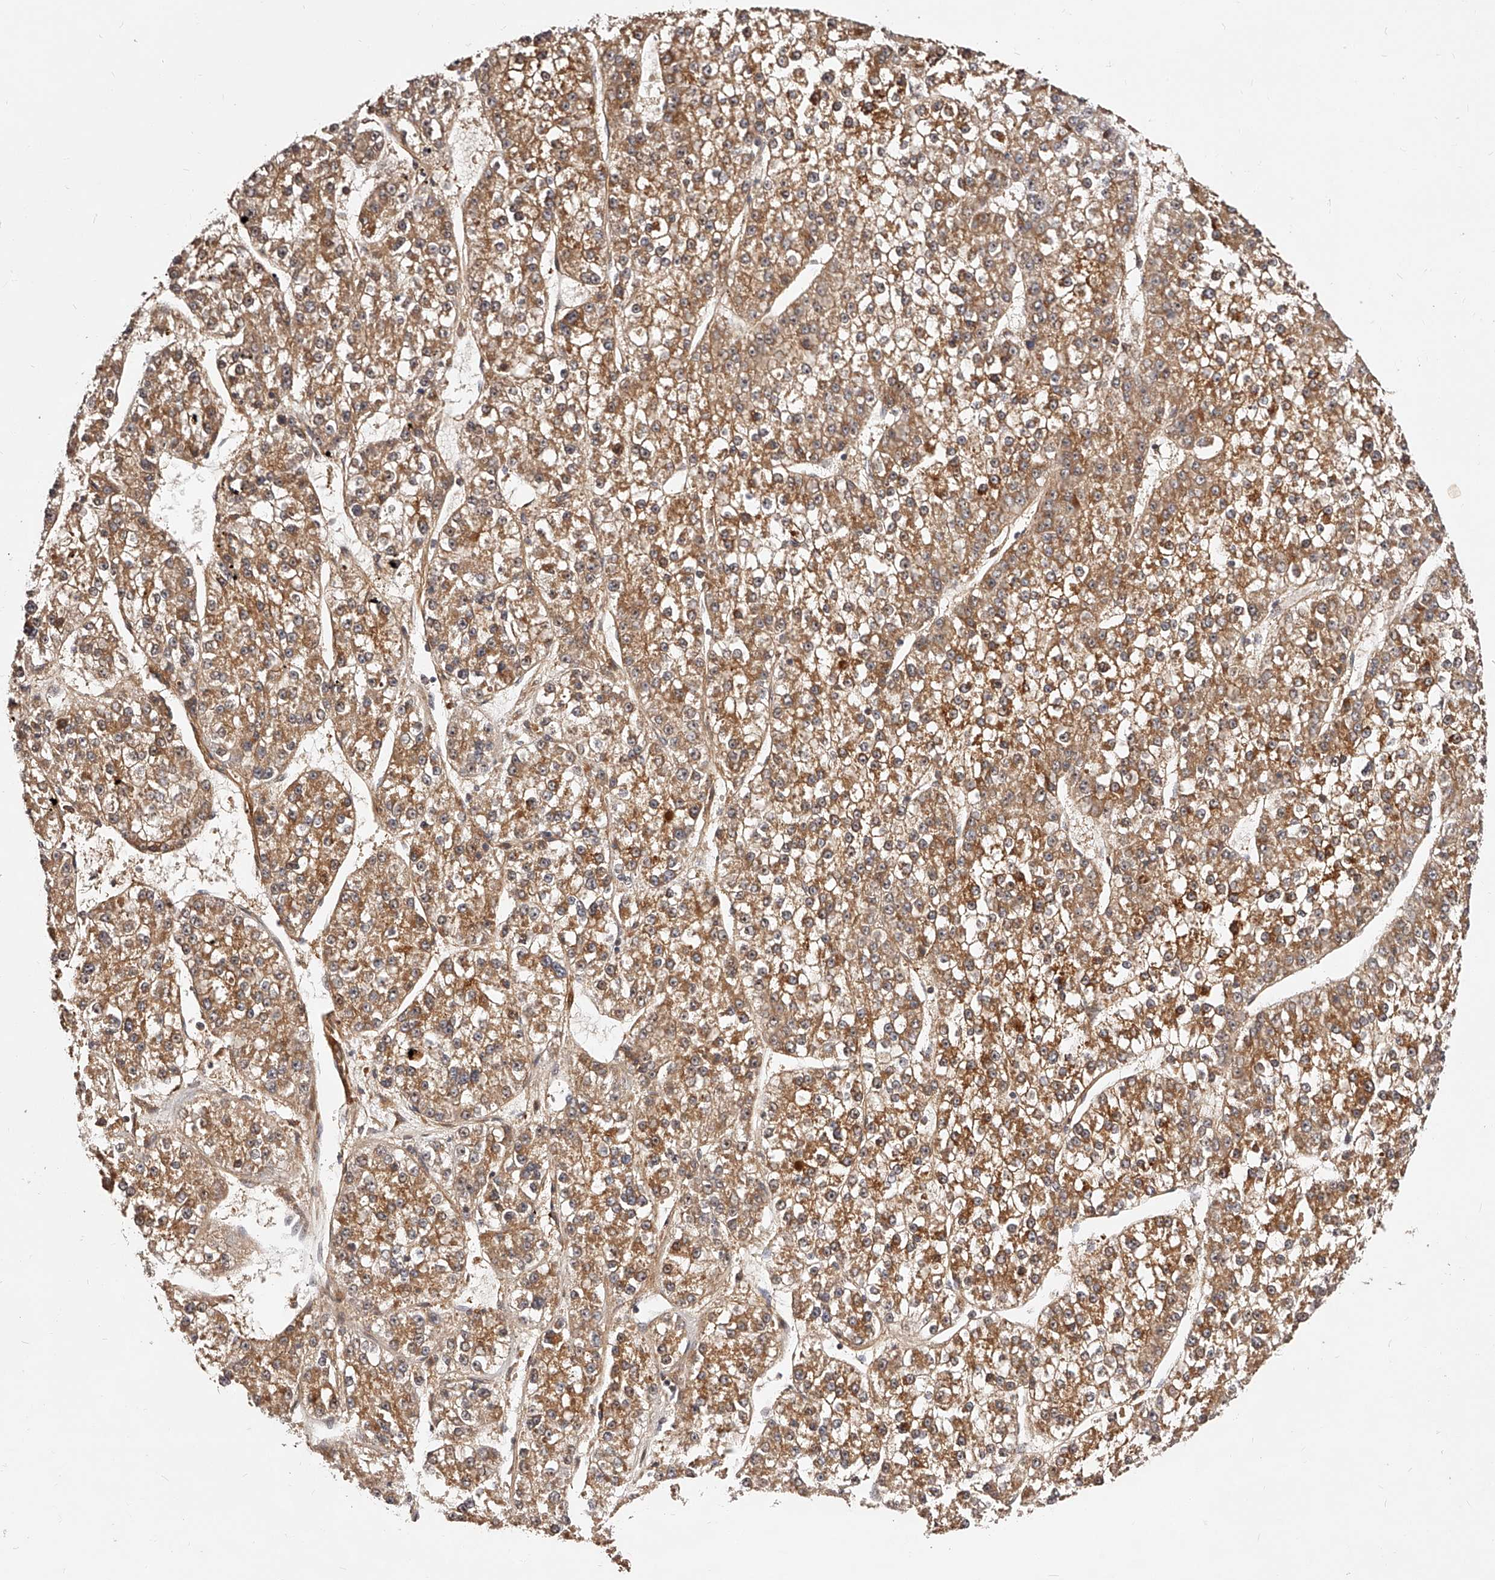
{"staining": {"intensity": "moderate", "quantity": ">75%", "location": "cytoplasmic/membranous"}, "tissue": "liver cancer", "cell_type": "Tumor cells", "image_type": "cancer", "snomed": [{"axis": "morphology", "description": "Carcinoma, Hepatocellular, NOS"}, {"axis": "topography", "description": "Liver"}], "caption": "A medium amount of moderate cytoplasmic/membranous staining is identified in approximately >75% of tumor cells in liver hepatocellular carcinoma tissue. Nuclei are stained in blue.", "gene": "ZNF502", "patient": {"sex": "female", "age": 73}}